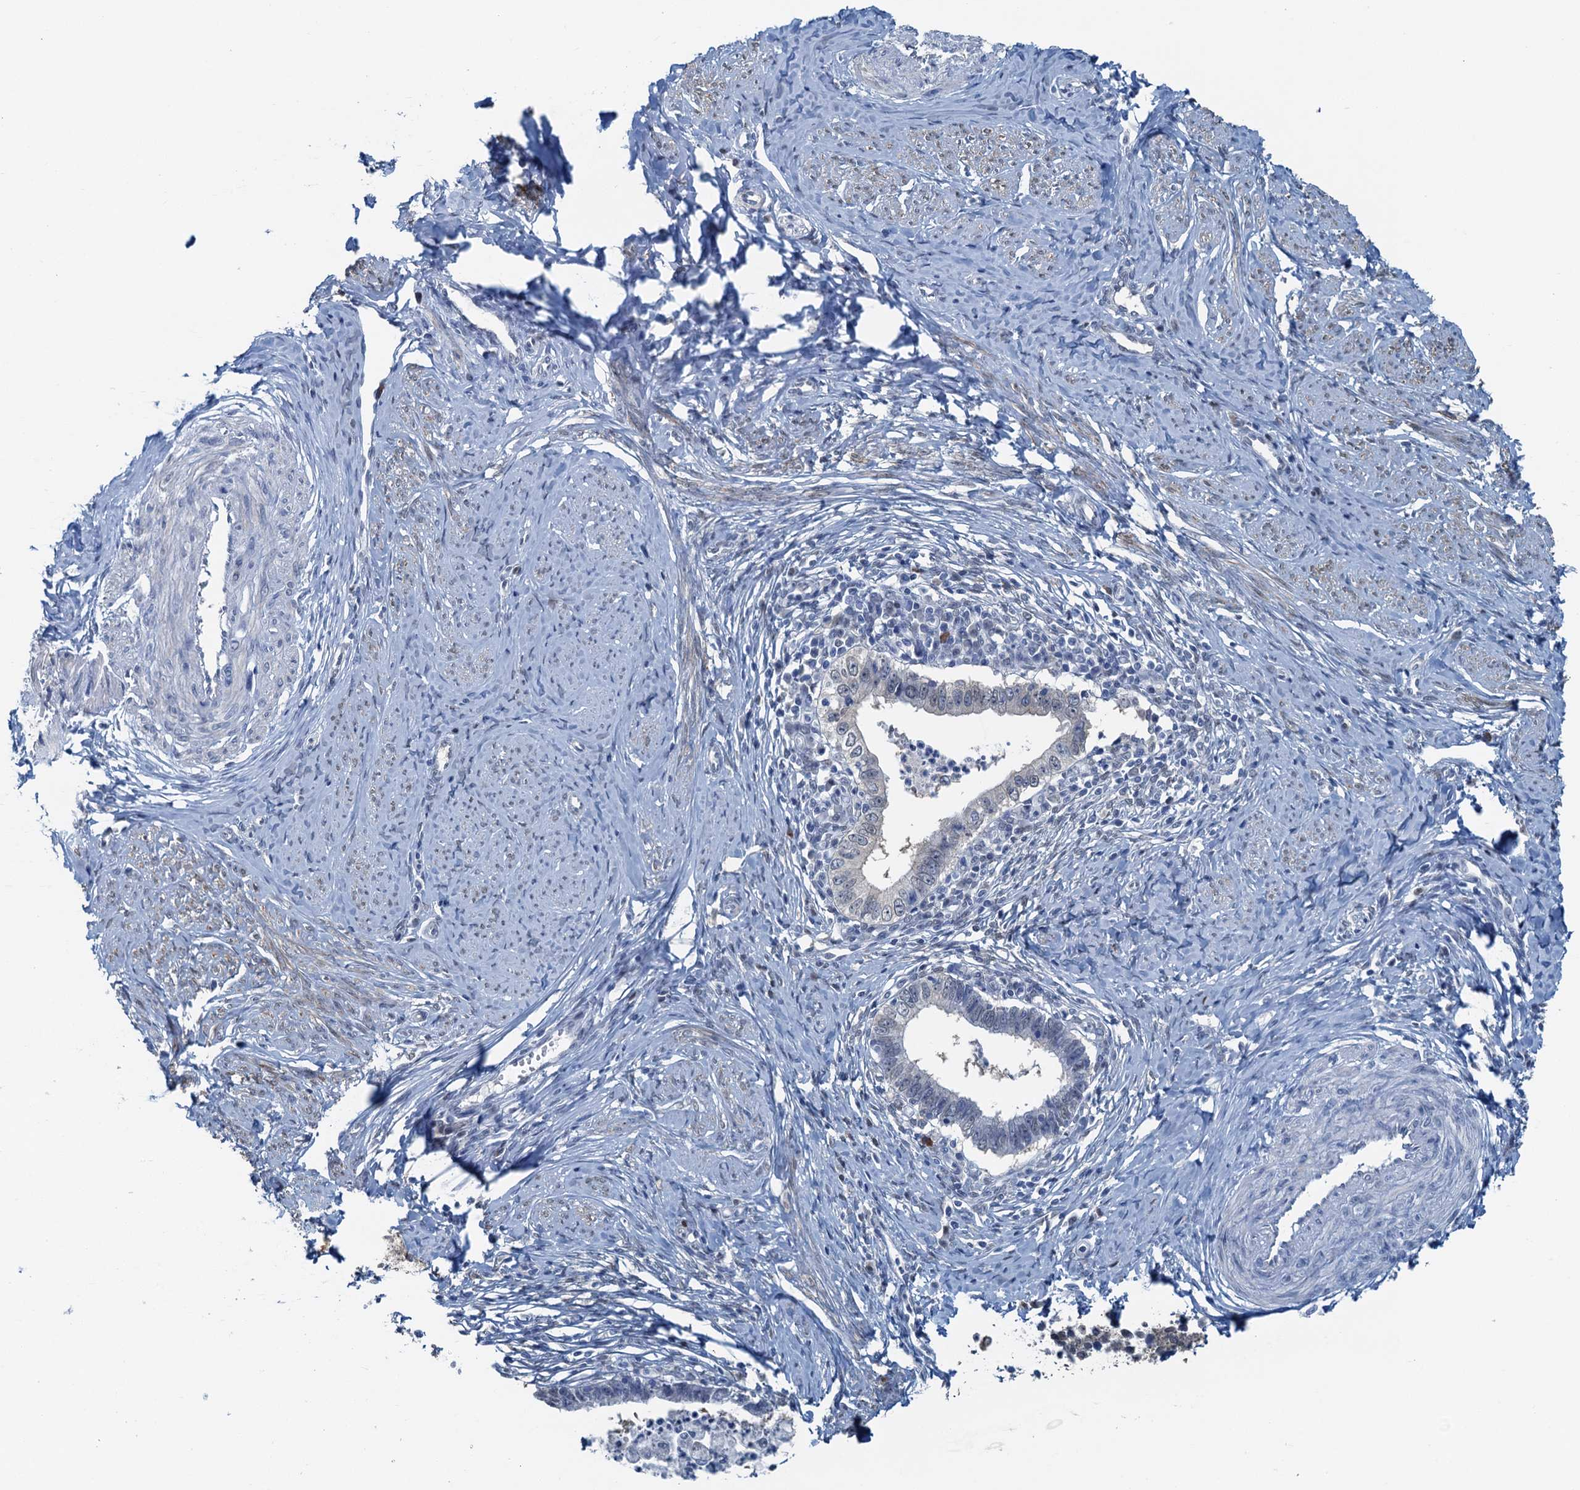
{"staining": {"intensity": "negative", "quantity": "none", "location": "none"}, "tissue": "cervical cancer", "cell_type": "Tumor cells", "image_type": "cancer", "snomed": [{"axis": "morphology", "description": "Adenocarcinoma, NOS"}, {"axis": "topography", "description": "Cervix"}], "caption": "Immunohistochemistry of human adenocarcinoma (cervical) displays no positivity in tumor cells. Nuclei are stained in blue.", "gene": "AHCY", "patient": {"sex": "female", "age": 36}}